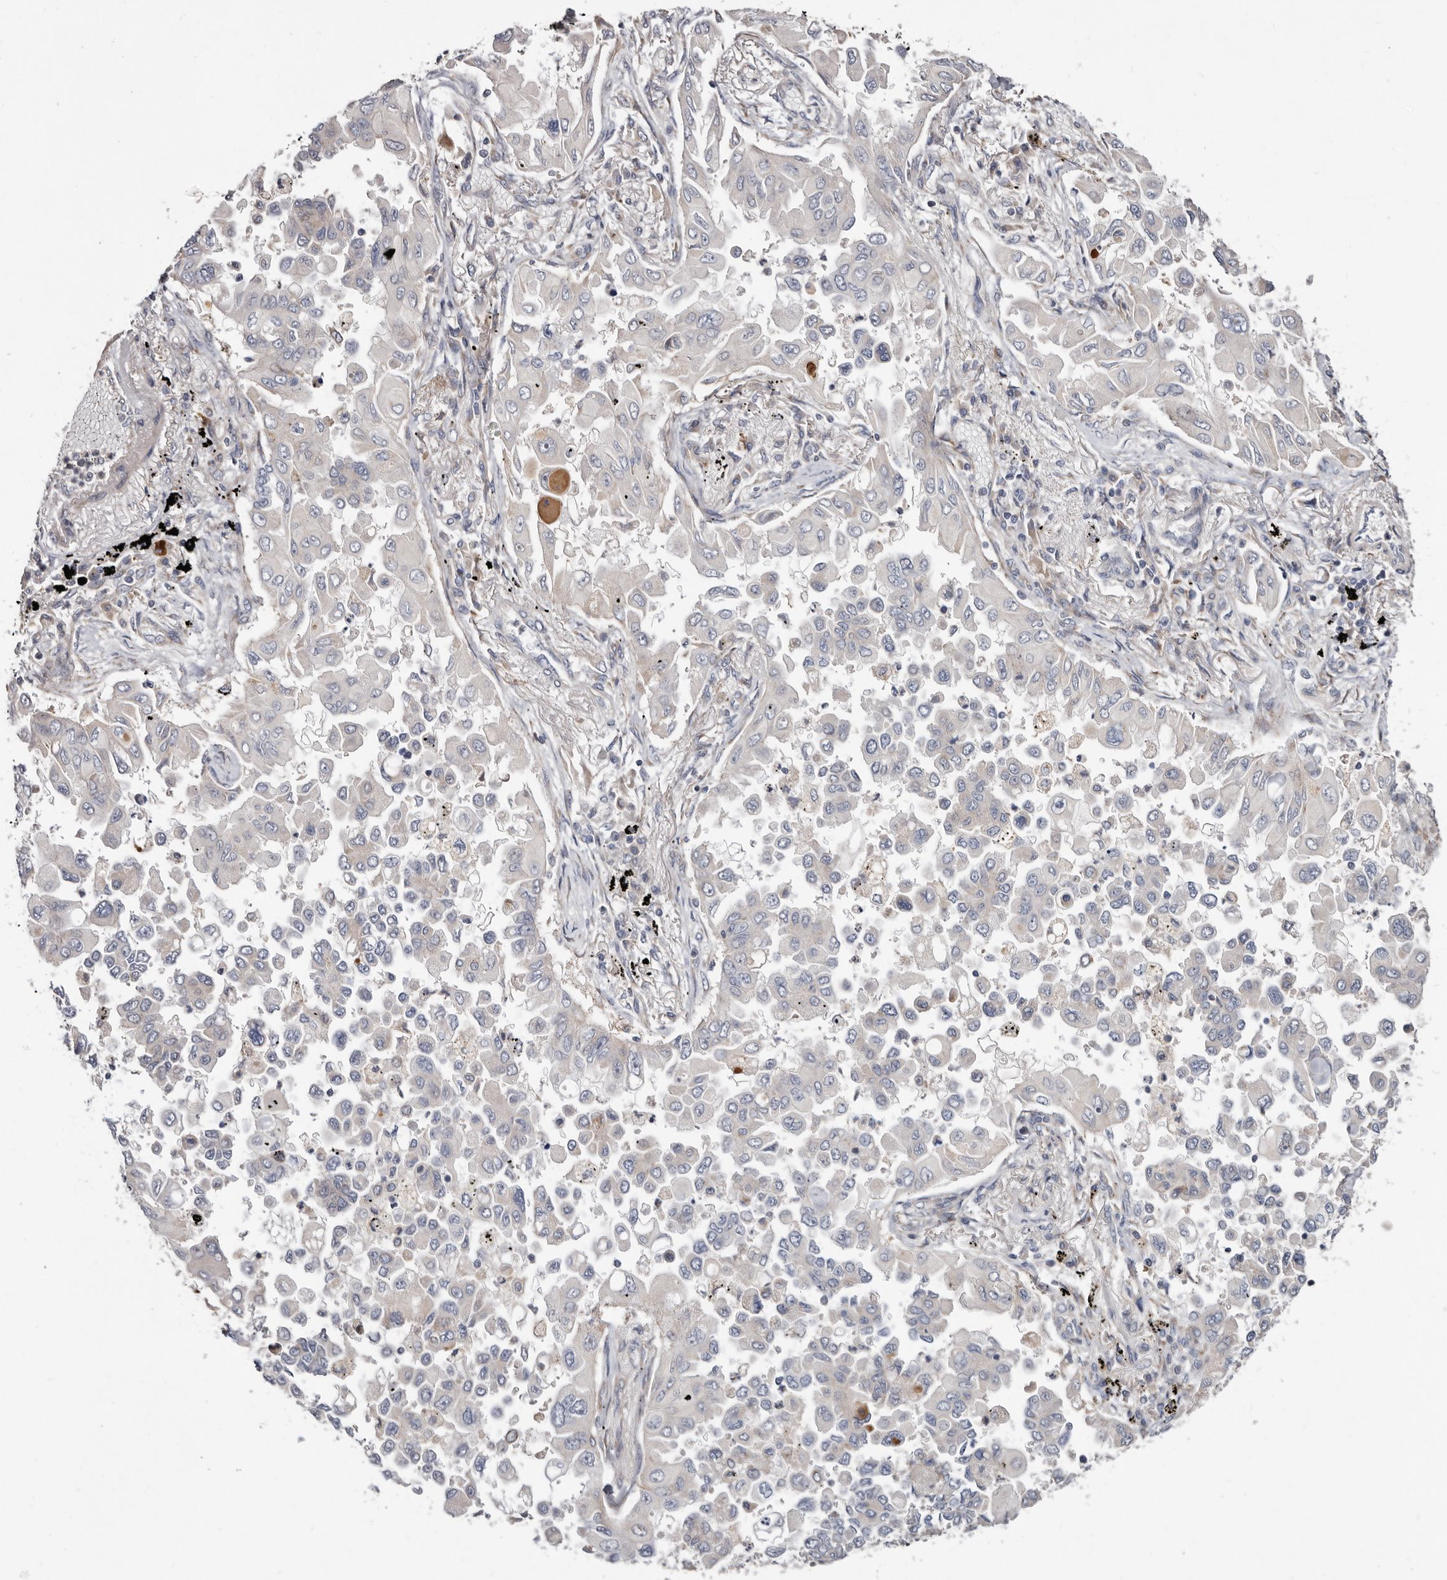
{"staining": {"intensity": "negative", "quantity": "none", "location": "none"}, "tissue": "lung cancer", "cell_type": "Tumor cells", "image_type": "cancer", "snomed": [{"axis": "morphology", "description": "Adenocarcinoma, NOS"}, {"axis": "topography", "description": "Lung"}], "caption": "Lung cancer (adenocarcinoma) was stained to show a protein in brown. There is no significant positivity in tumor cells.", "gene": "ASIC5", "patient": {"sex": "female", "age": 67}}